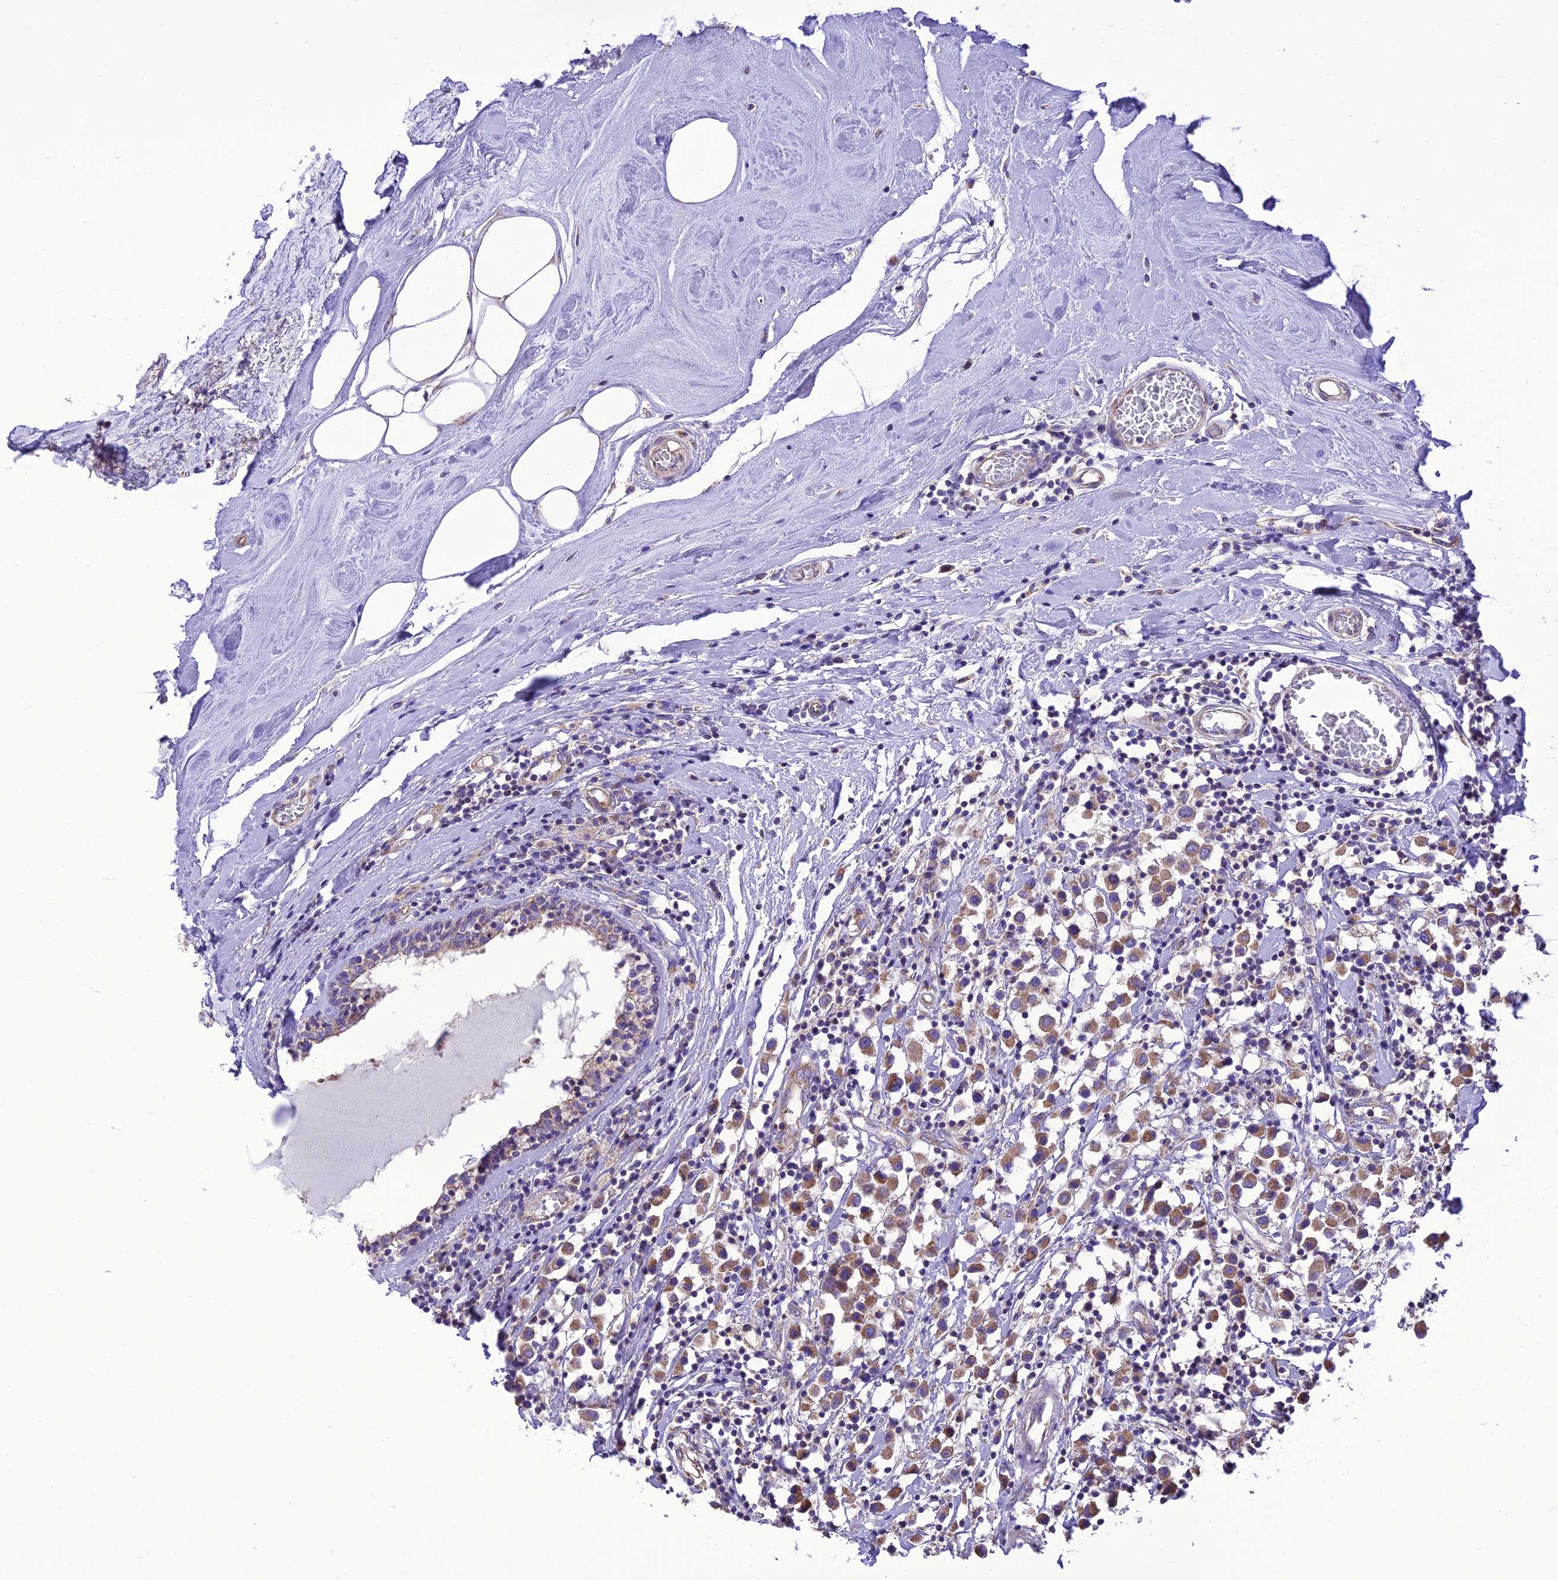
{"staining": {"intensity": "moderate", "quantity": ">75%", "location": "cytoplasmic/membranous"}, "tissue": "breast cancer", "cell_type": "Tumor cells", "image_type": "cancer", "snomed": [{"axis": "morphology", "description": "Duct carcinoma"}, {"axis": "topography", "description": "Breast"}], "caption": "Protein expression analysis of human breast cancer (invasive ductal carcinoma) reveals moderate cytoplasmic/membranous staining in about >75% of tumor cells.", "gene": "MAP3K12", "patient": {"sex": "female", "age": 61}}